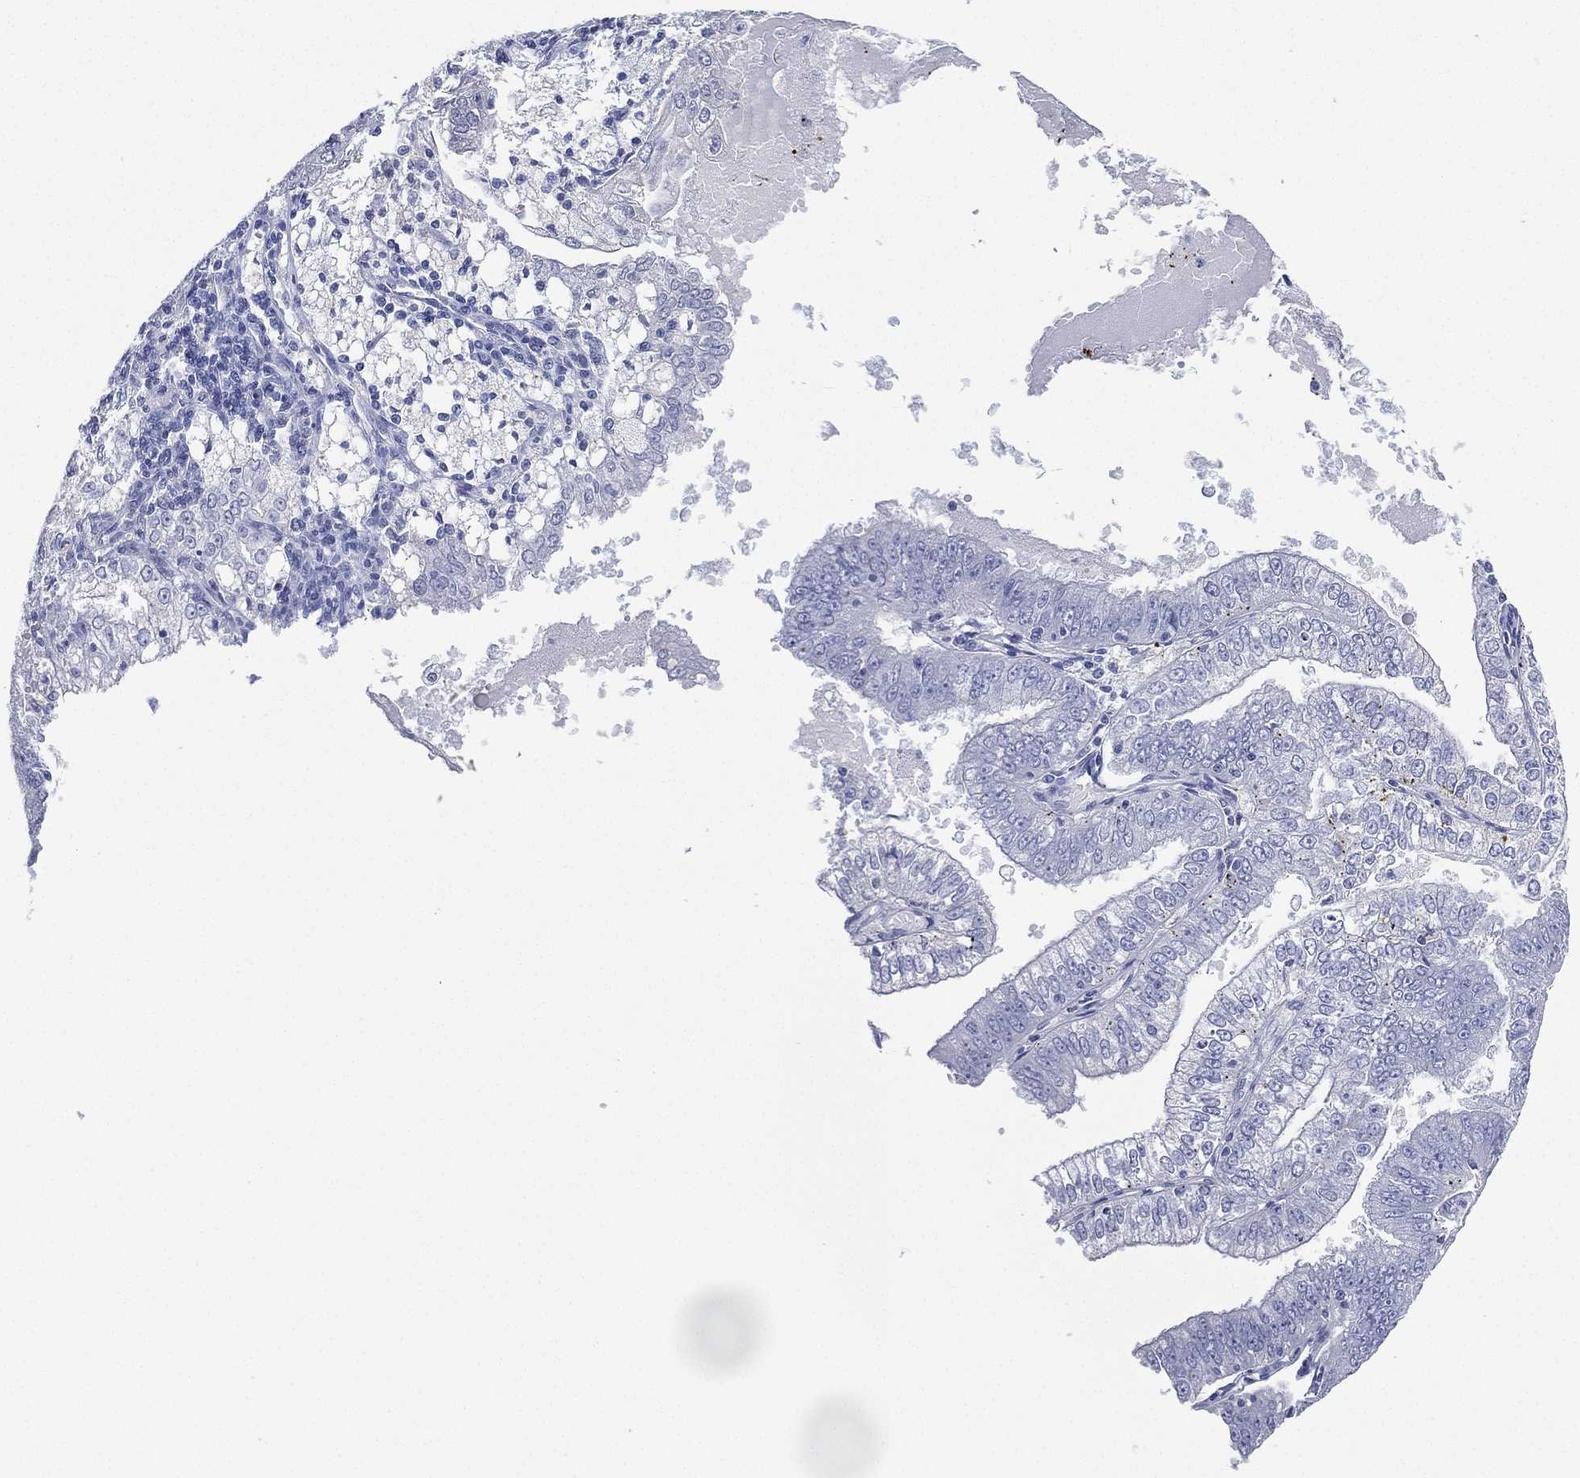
{"staining": {"intensity": "negative", "quantity": "none", "location": "none"}, "tissue": "endometrial cancer", "cell_type": "Tumor cells", "image_type": "cancer", "snomed": [{"axis": "morphology", "description": "Adenocarcinoma, NOS"}, {"axis": "topography", "description": "Endometrium"}], "caption": "IHC histopathology image of adenocarcinoma (endometrial) stained for a protein (brown), which shows no positivity in tumor cells.", "gene": "FMO1", "patient": {"sex": "female", "age": 66}}